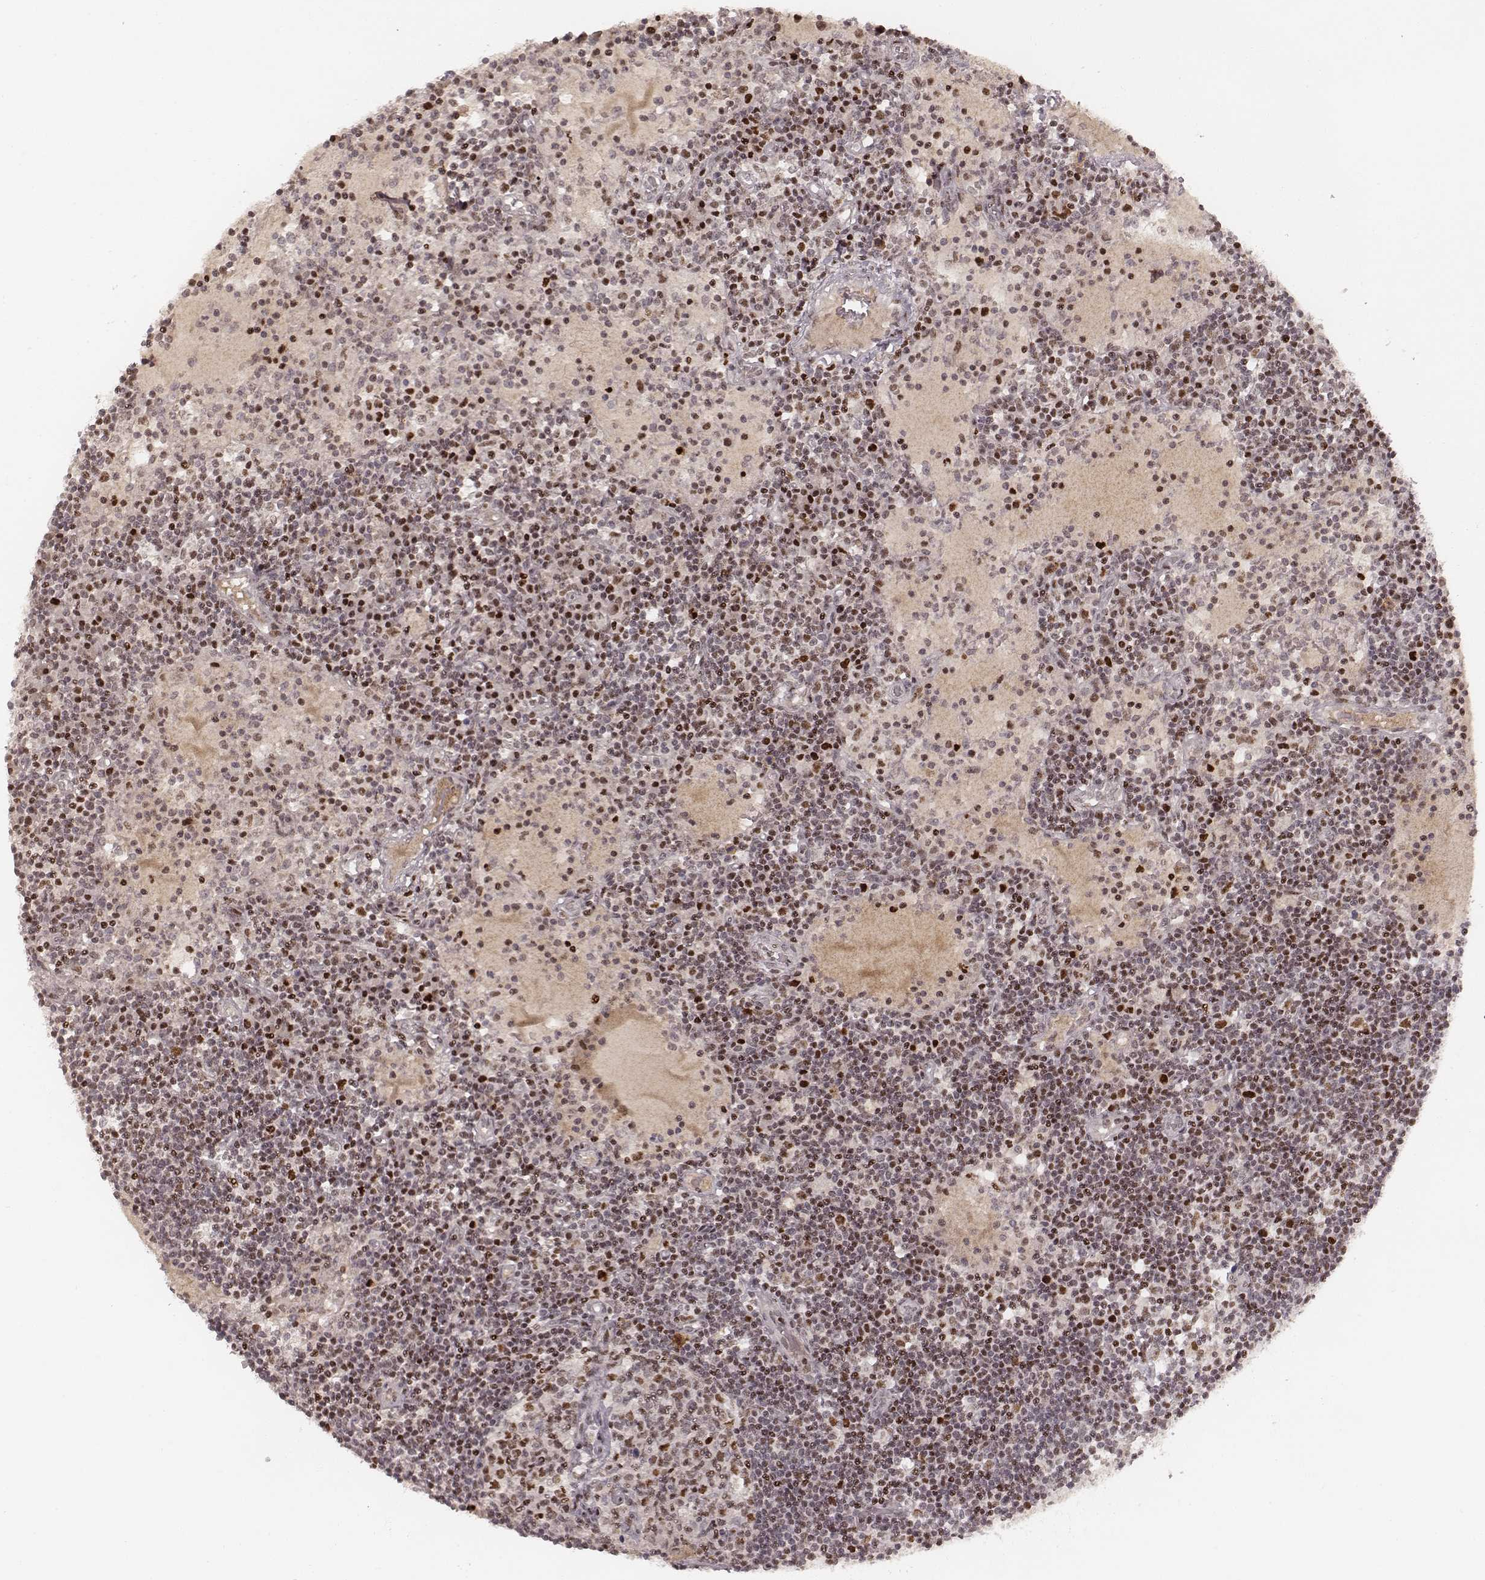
{"staining": {"intensity": "strong", "quantity": ">75%", "location": "nuclear"}, "tissue": "lymph node", "cell_type": "Germinal center cells", "image_type": "normal", "snomed": [{"axis": "morphology", "description": "Normal tissue, NOS"}, {"axis": "topography", "description": "Lymph node"}], "caption": "Immunohistochemical staining of benign human lymph node exhibits high levels of strong nuclear staining in approximately >75% of germinal center cells. The staining was performed using DAB to visualize the protein expression in brown, while the nuclei were stained in blue with hematoxylin (Magnification: 20x).", "gene": "HNRNPC", "patient": {"sex": "female", "age": 72}}